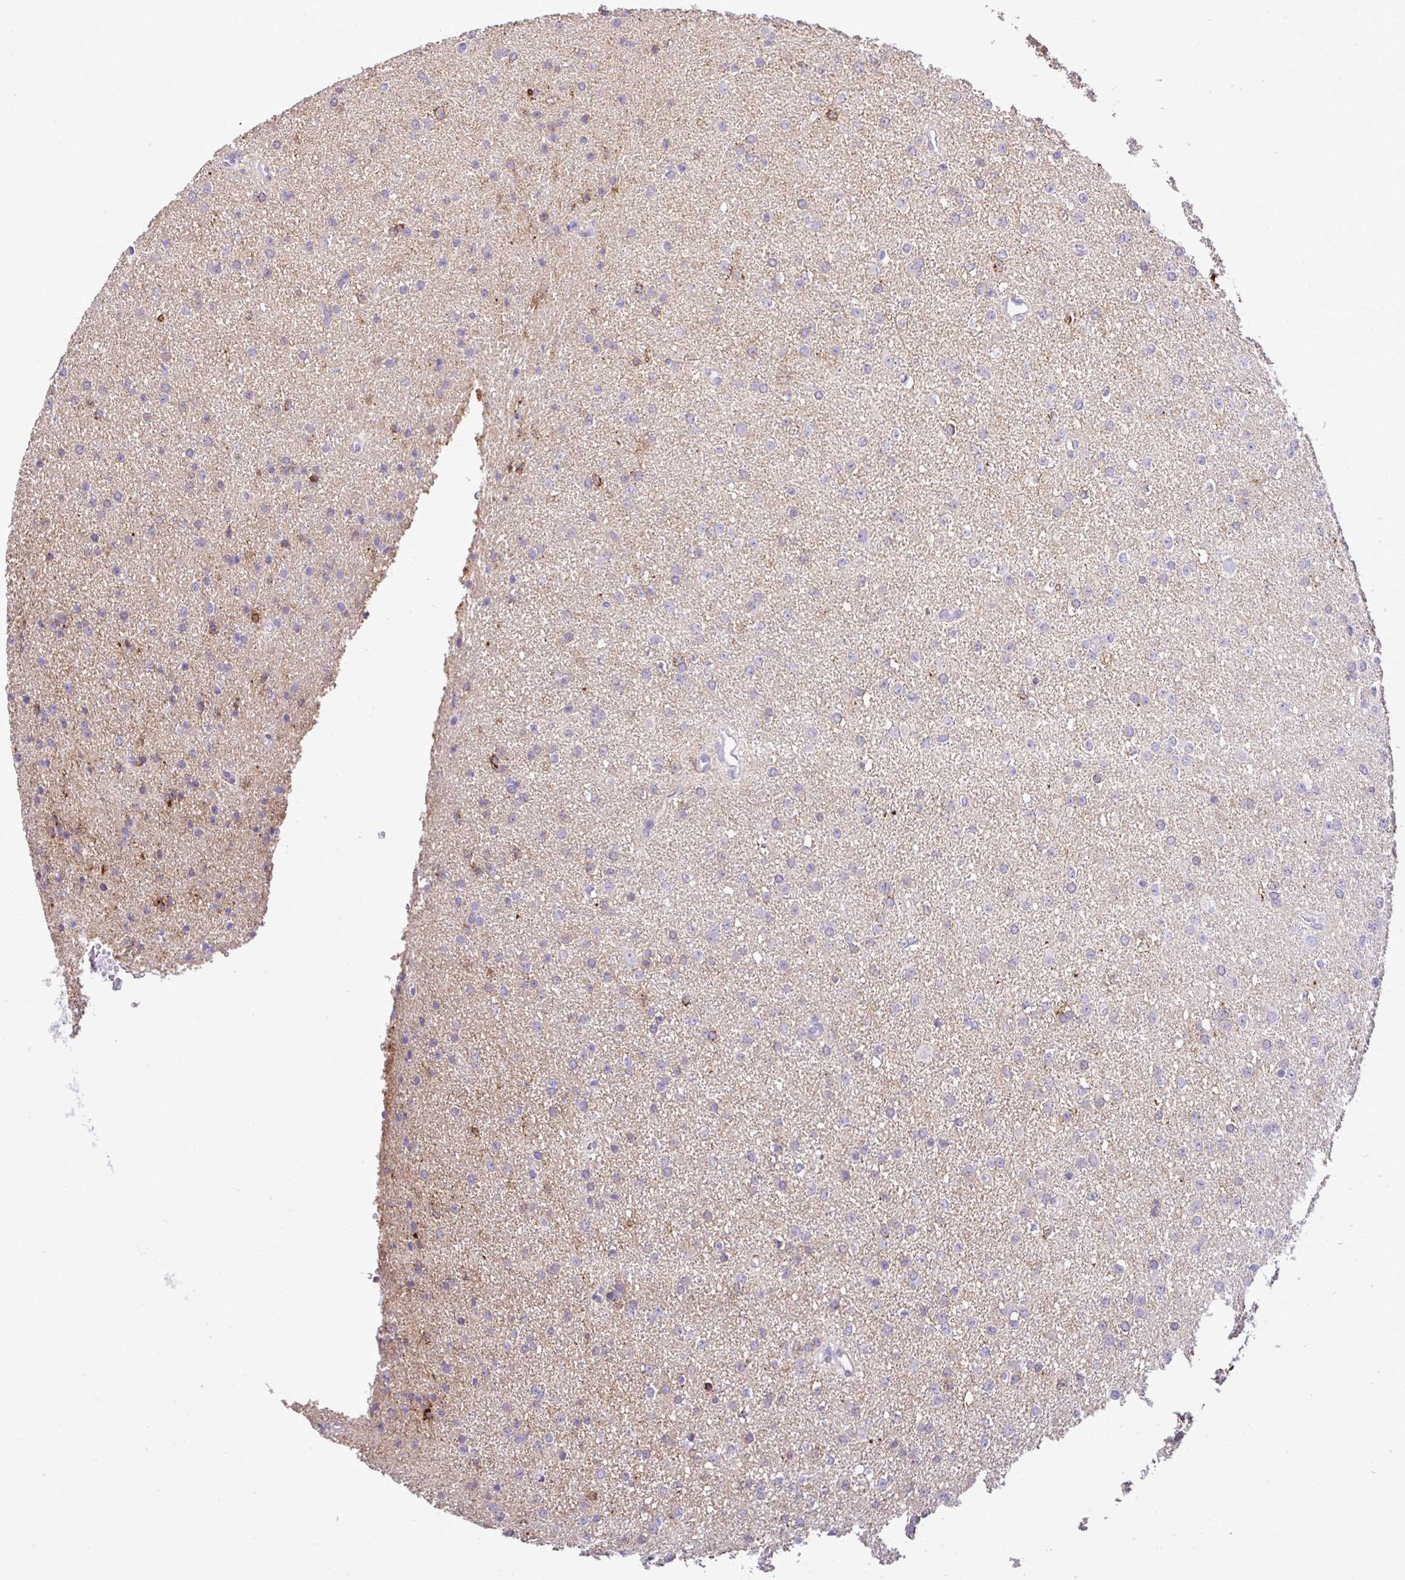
{"staining": {"intensity": "negative", "quantity": "none", "location": "none"}, "tissue": "glioma", "cell_type": "Tumor cells", "image_type": "cancer", "snomed": [{"axis": "morphology", "description": "Glioma, malignant, Low grade"}, {"axis": "topography", "description": "Brain"}], "caption": "Glioma stained for a protein using IHC demonstrates no staining tumor cells.", "gene": "CTU1", "patient": {"sex": "female", "age": 34}}